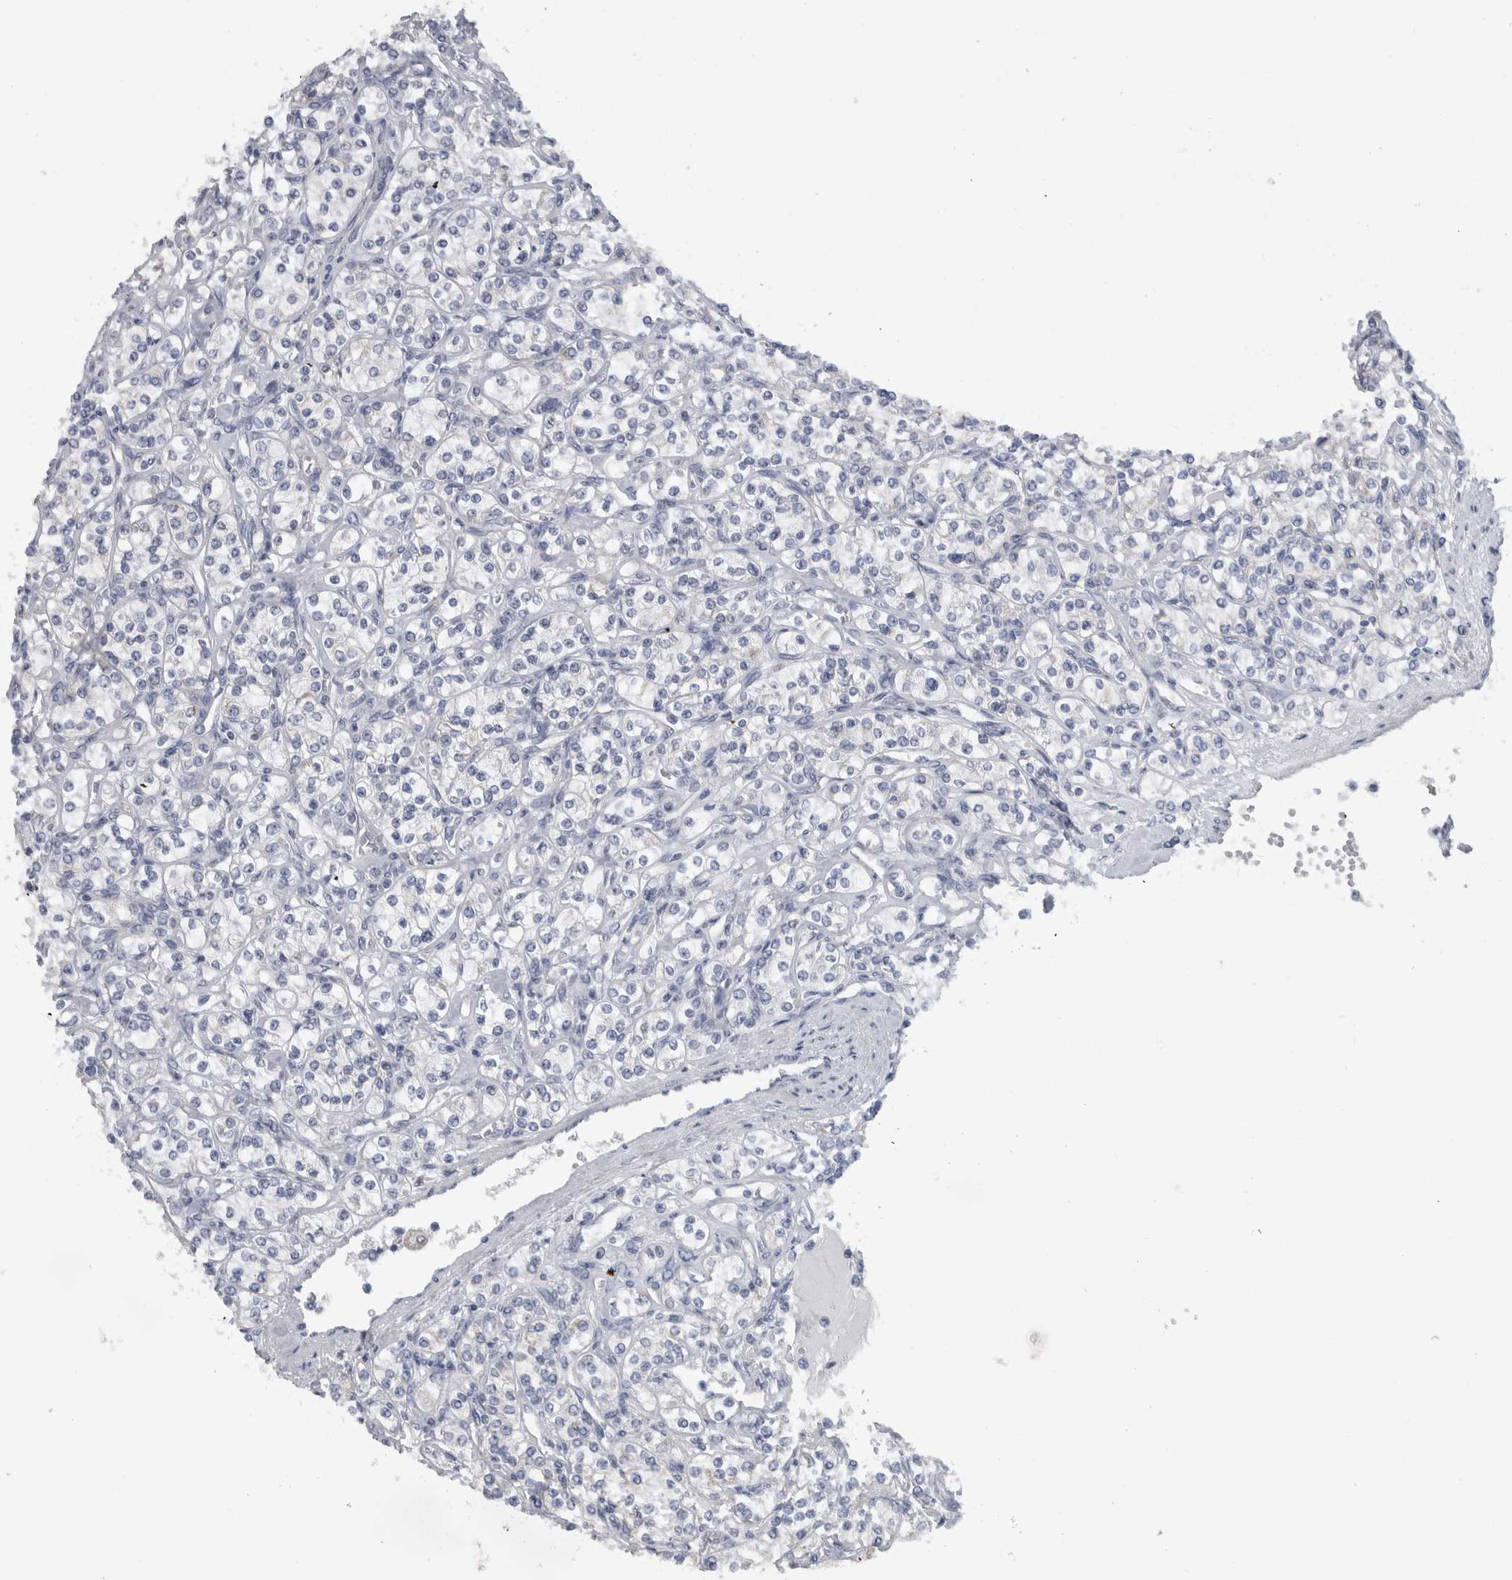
{"staining": {"intensity": "negative", "quantity": "none", "location": "none"}, "tissue": "renal cancer", "cell_type": "Tumor cells", "image_type": "cancer", "snomed": [{"axis": "morphology", "description": "Adenocarcinoma, NOS"}, {"axis": "topography", "description": "Kidney"}], "caption": "An image of adenocarcinoma (renal) stained for a protein displays no brown staining in tumor cells.", "gene": "DHRS4", "patient": {"sex": "male", "age": 77}}